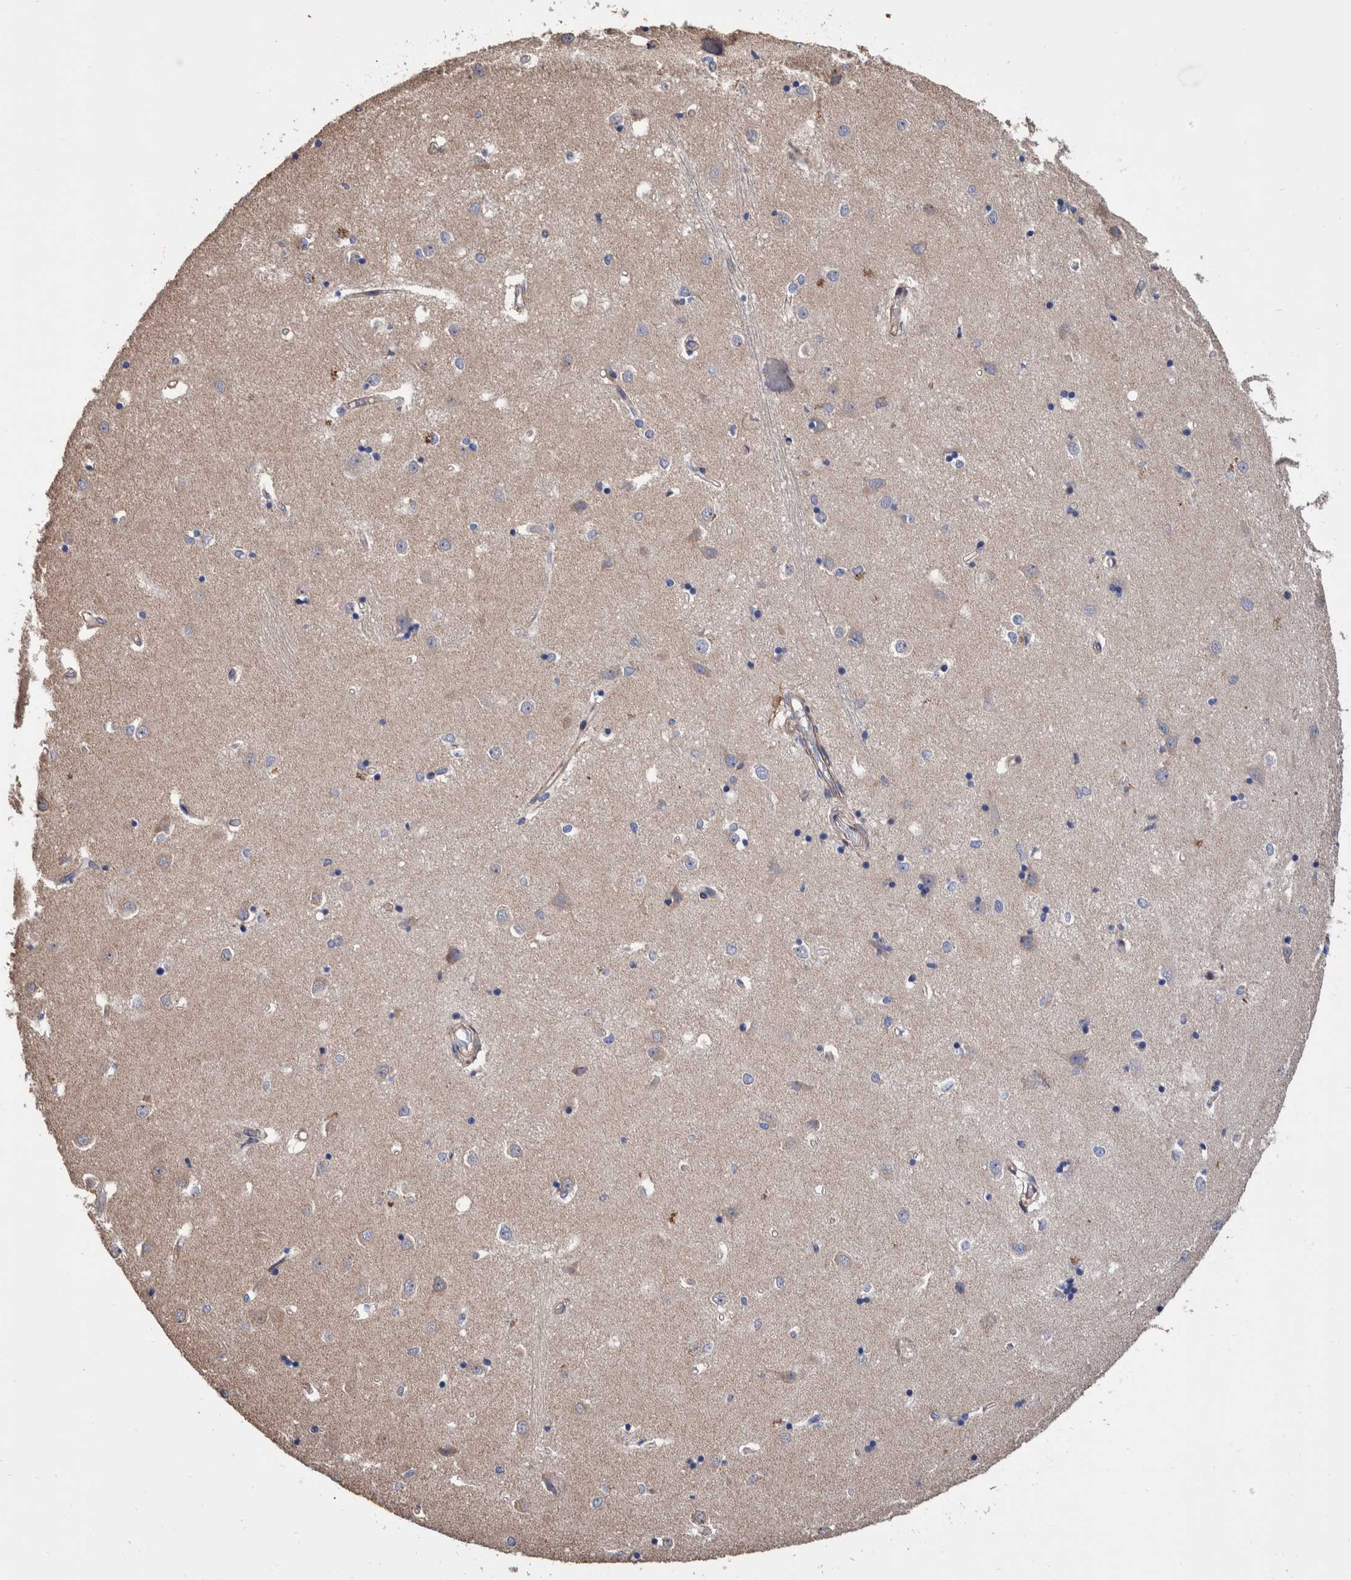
{"staining": {"intensity": "negative", "quantity": "none", "location": "none"}, "tissue": "caudate", "cell_type": "Glial cells", "image_type": "normal", "snomed": [{"axis": "morphology", "description": "Normal tissue, NOS"}, {"axis": "topography", "description": "Lateral ventricle wall"}], "caption": "A histopathology image of human caudate is negative for staining in glial cells.", "gene": "SLC45A4", "patient": {"sex": "male", "age": 45}}